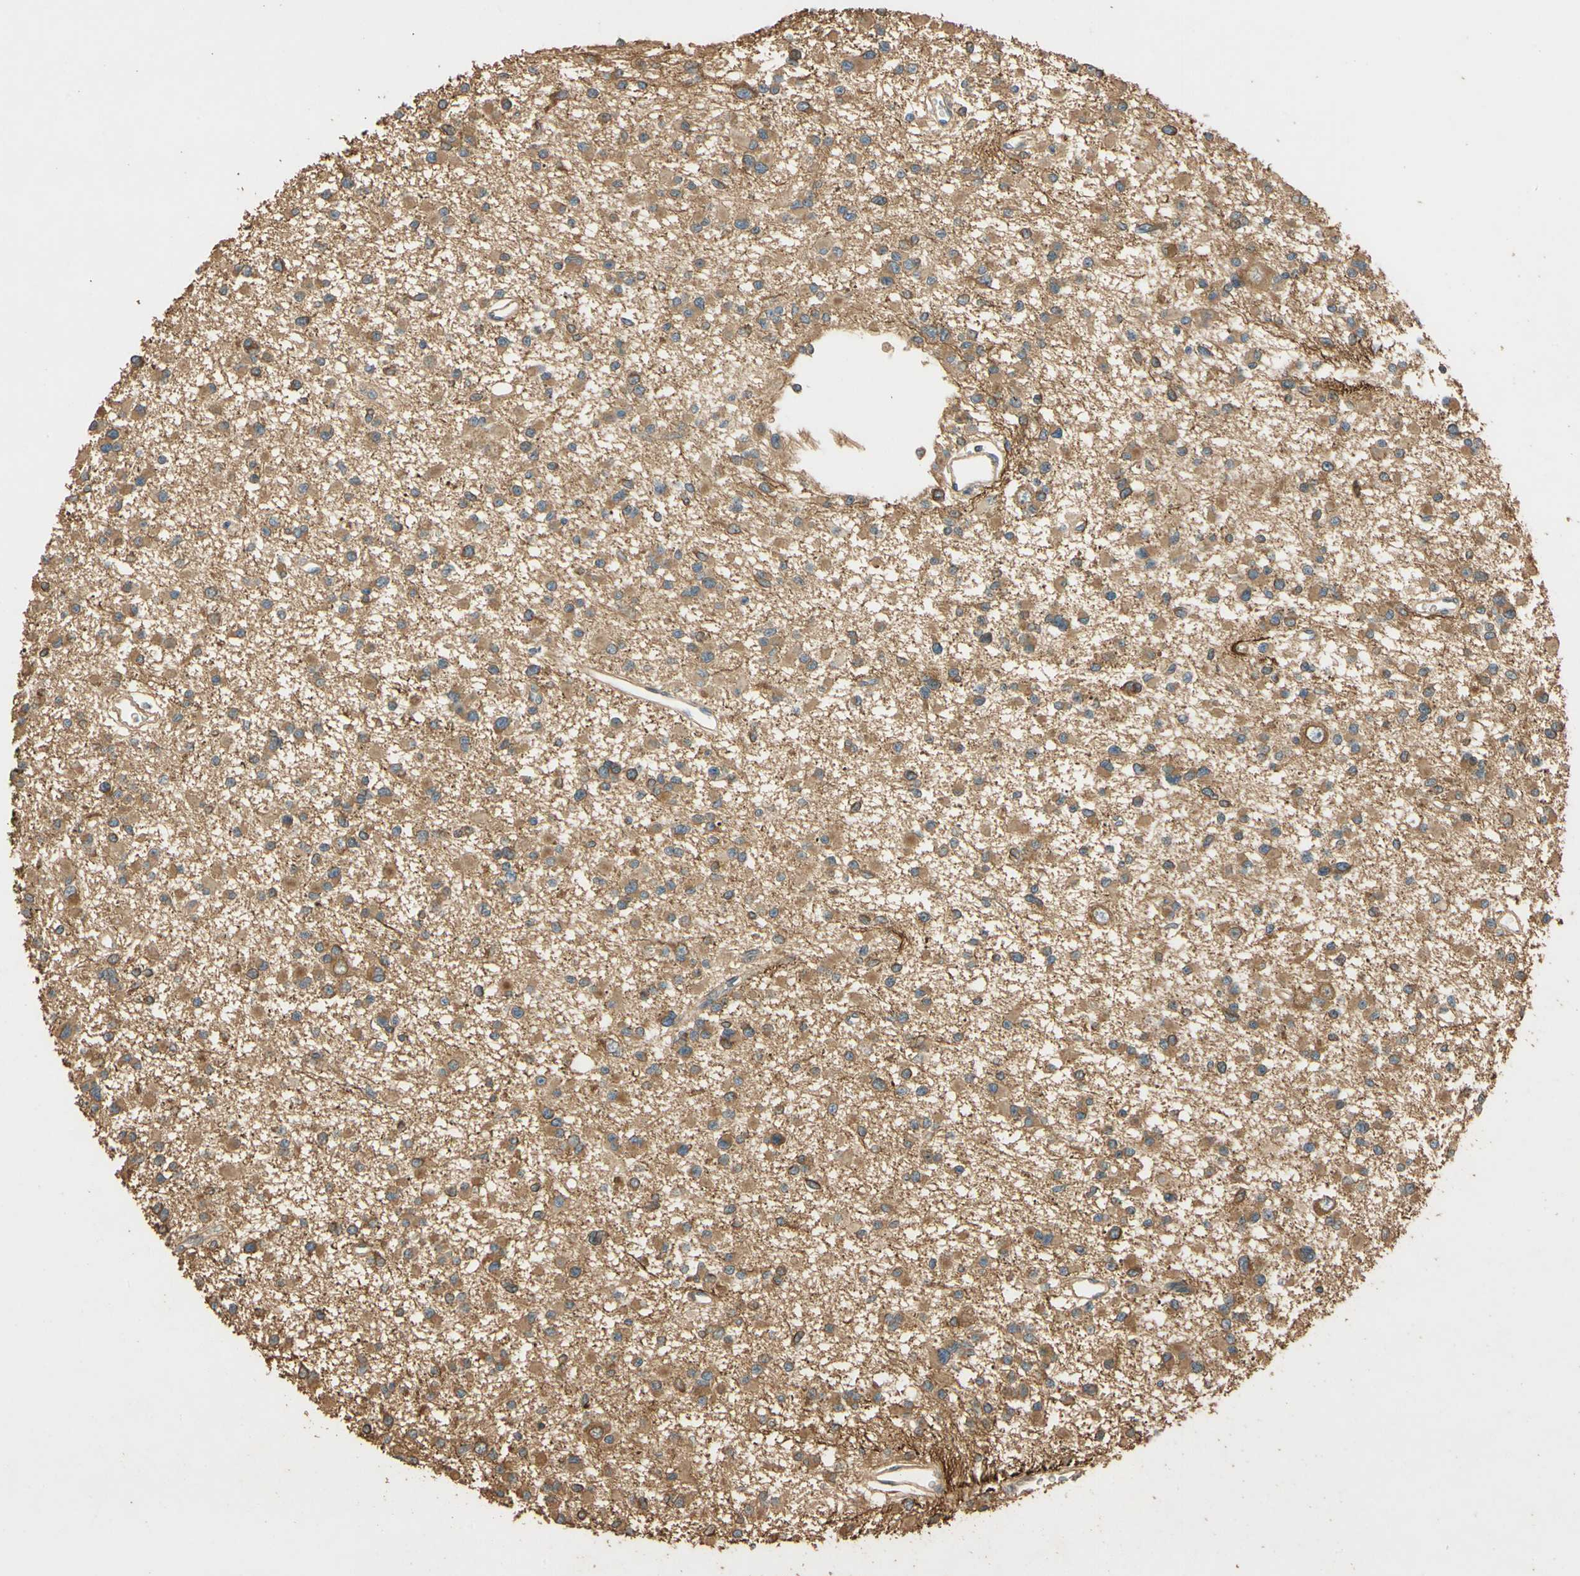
{"staining": {"intensity": "moderate", "quantity": ">75%", "location": "cytoplasmic/membranous"}, "tissue": "glioma", "cell_type": "Tumor cells", "image_type": "cancer", "snomed": [{"axis": "morphology", "description": "Glioma, malignant, Low grade"}, {"axis": "topography", "description": "Brain"}], "caption": "Malignant glioma (low-grade) stained for a protein (brown) shows moderate cytoplasmic/membranous positive positivity in approximately >75% of tumor cells.", "gene": "MGRN1", "patient": {"sex": "female", "age": 22}}